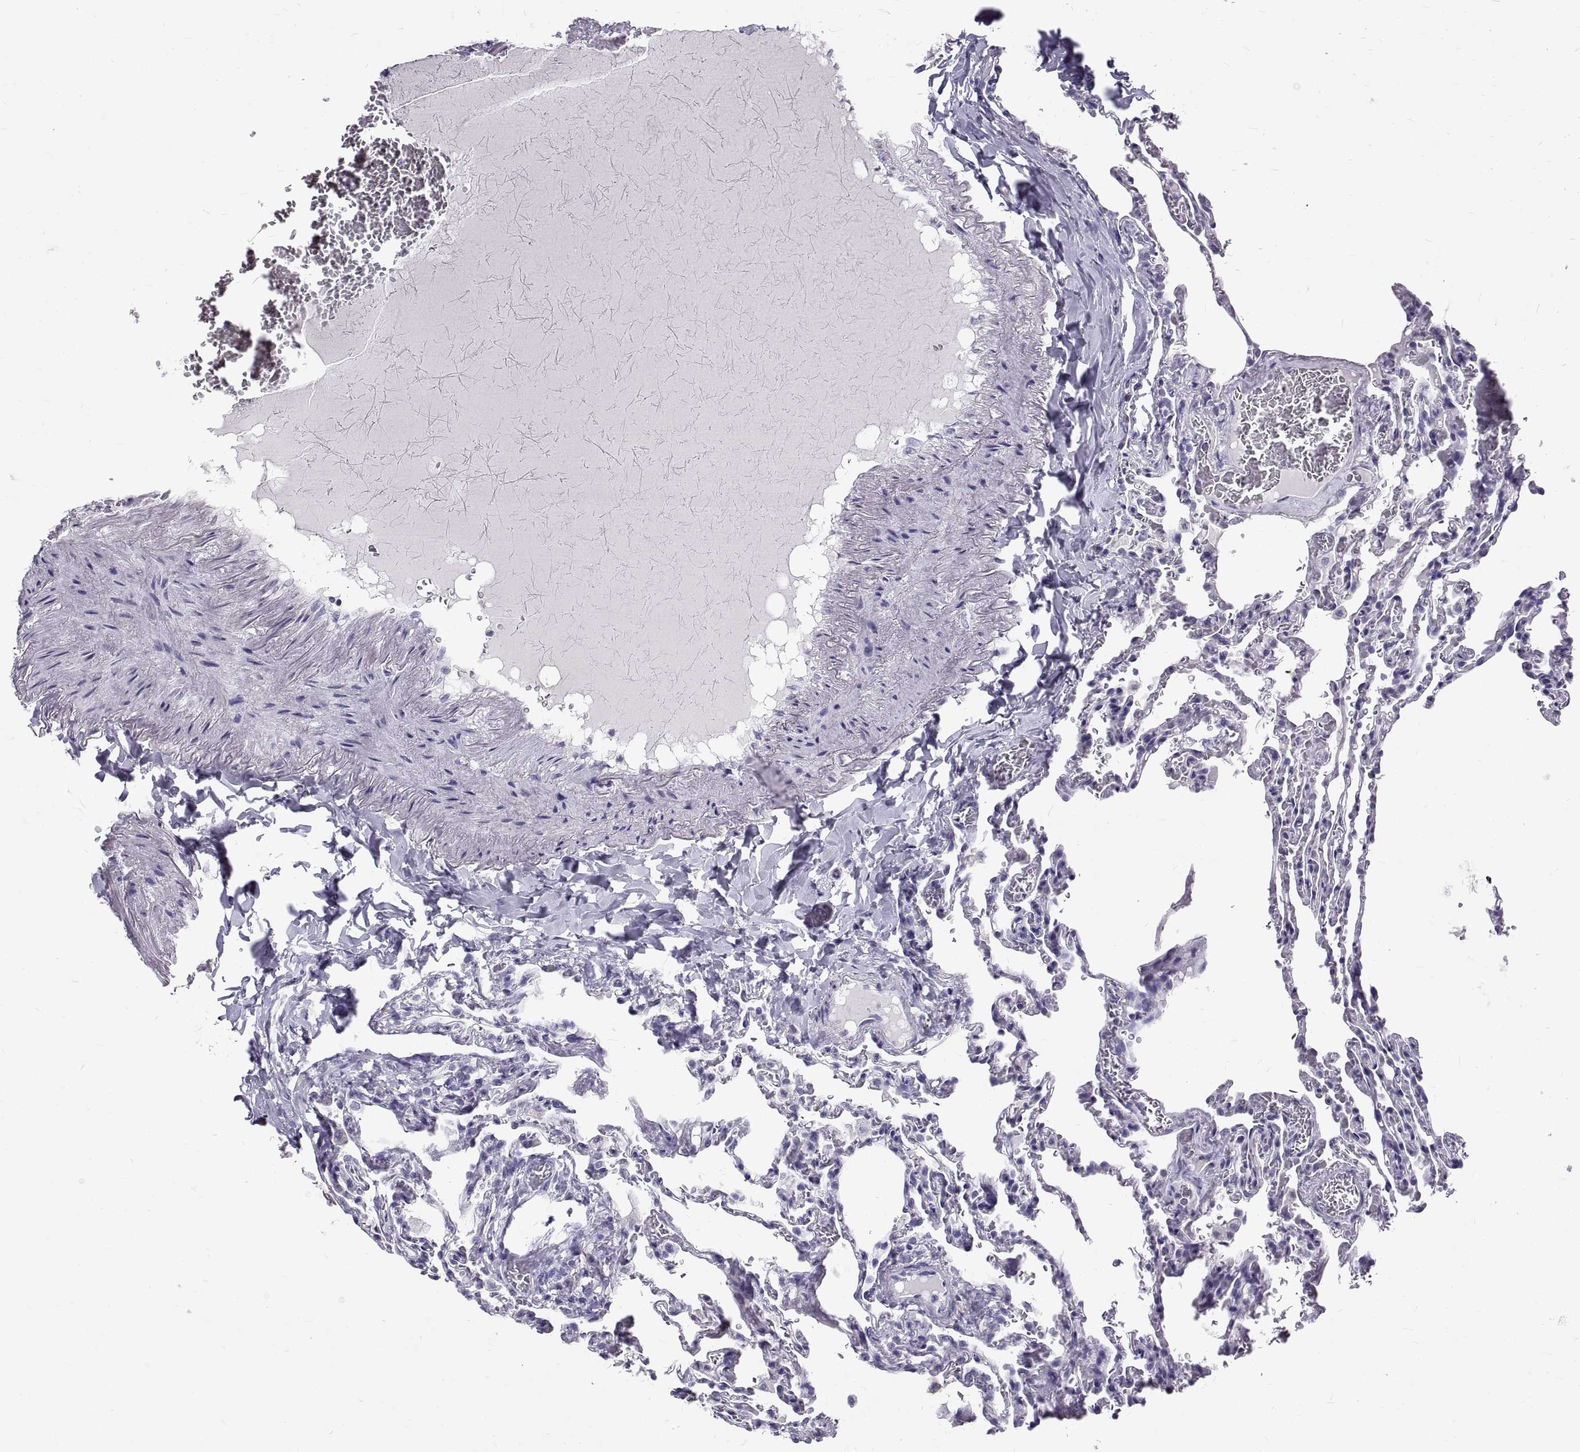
{"staining": {"intensity": "negative", "quantity": "none", "location": "none"}, "tissue": "lung", "cell_type": "Alveolar cells", "image_type": "normal", "snomed": [{"axis": "morphology", "description": "Normal tissue, NOS"}, {"axis": "topography", "description": "Lung"}], "caption": "Immunohistochemistry (IHC) image of normal lung: lung stained with DAB (3,3'-diaminobenzidine) exhibits no significant protein staining in alveolar cells. (Brightfield microscopy of DAB (3,3'-diaminobenzidine) immunohistochemistry at high magnification).", "gene": "GNG12", "patient": {"sex": "female", "age": 43}}